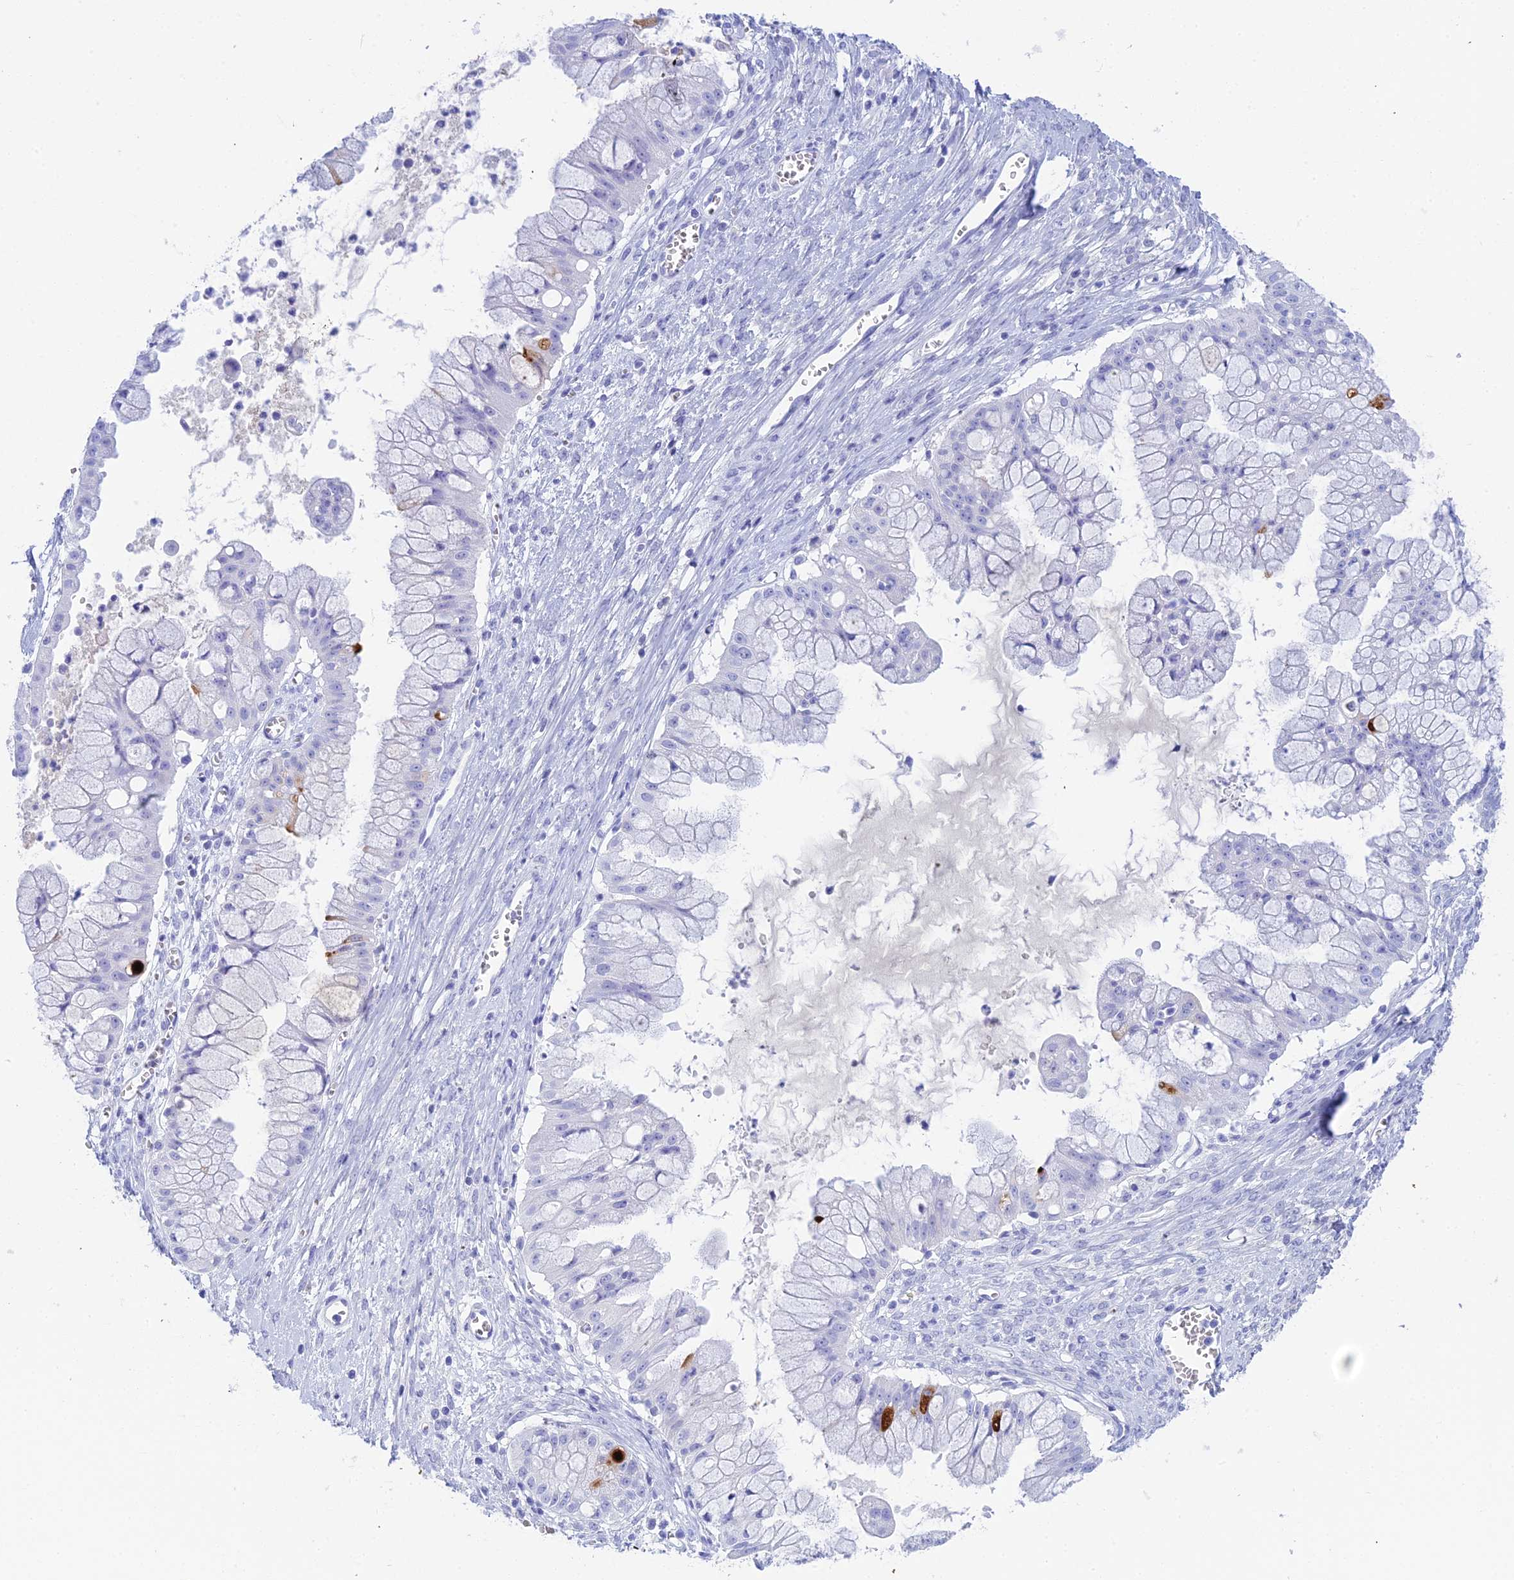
{"staining": {"intensity": "strong", "quantity": "<25%", "location": "cytoplasmic/membranous"}, "tissue": "ovarian cancer", "cell_type": "Tumor cells", "image_type": "cancer", "snomed": [{"axis": "morphology", "description": "Cystadenocarcinoma, mucinous, NOS"}, {"axis": "topography", "description": "Ovary"}], "caption": "An image of ovarian cancer stained for a protein exhibits strong cytoplasmic/membranous brown staining in tumor cells.", "gene": "REG1A", "patient": {"sex": "female", "age": 70}}